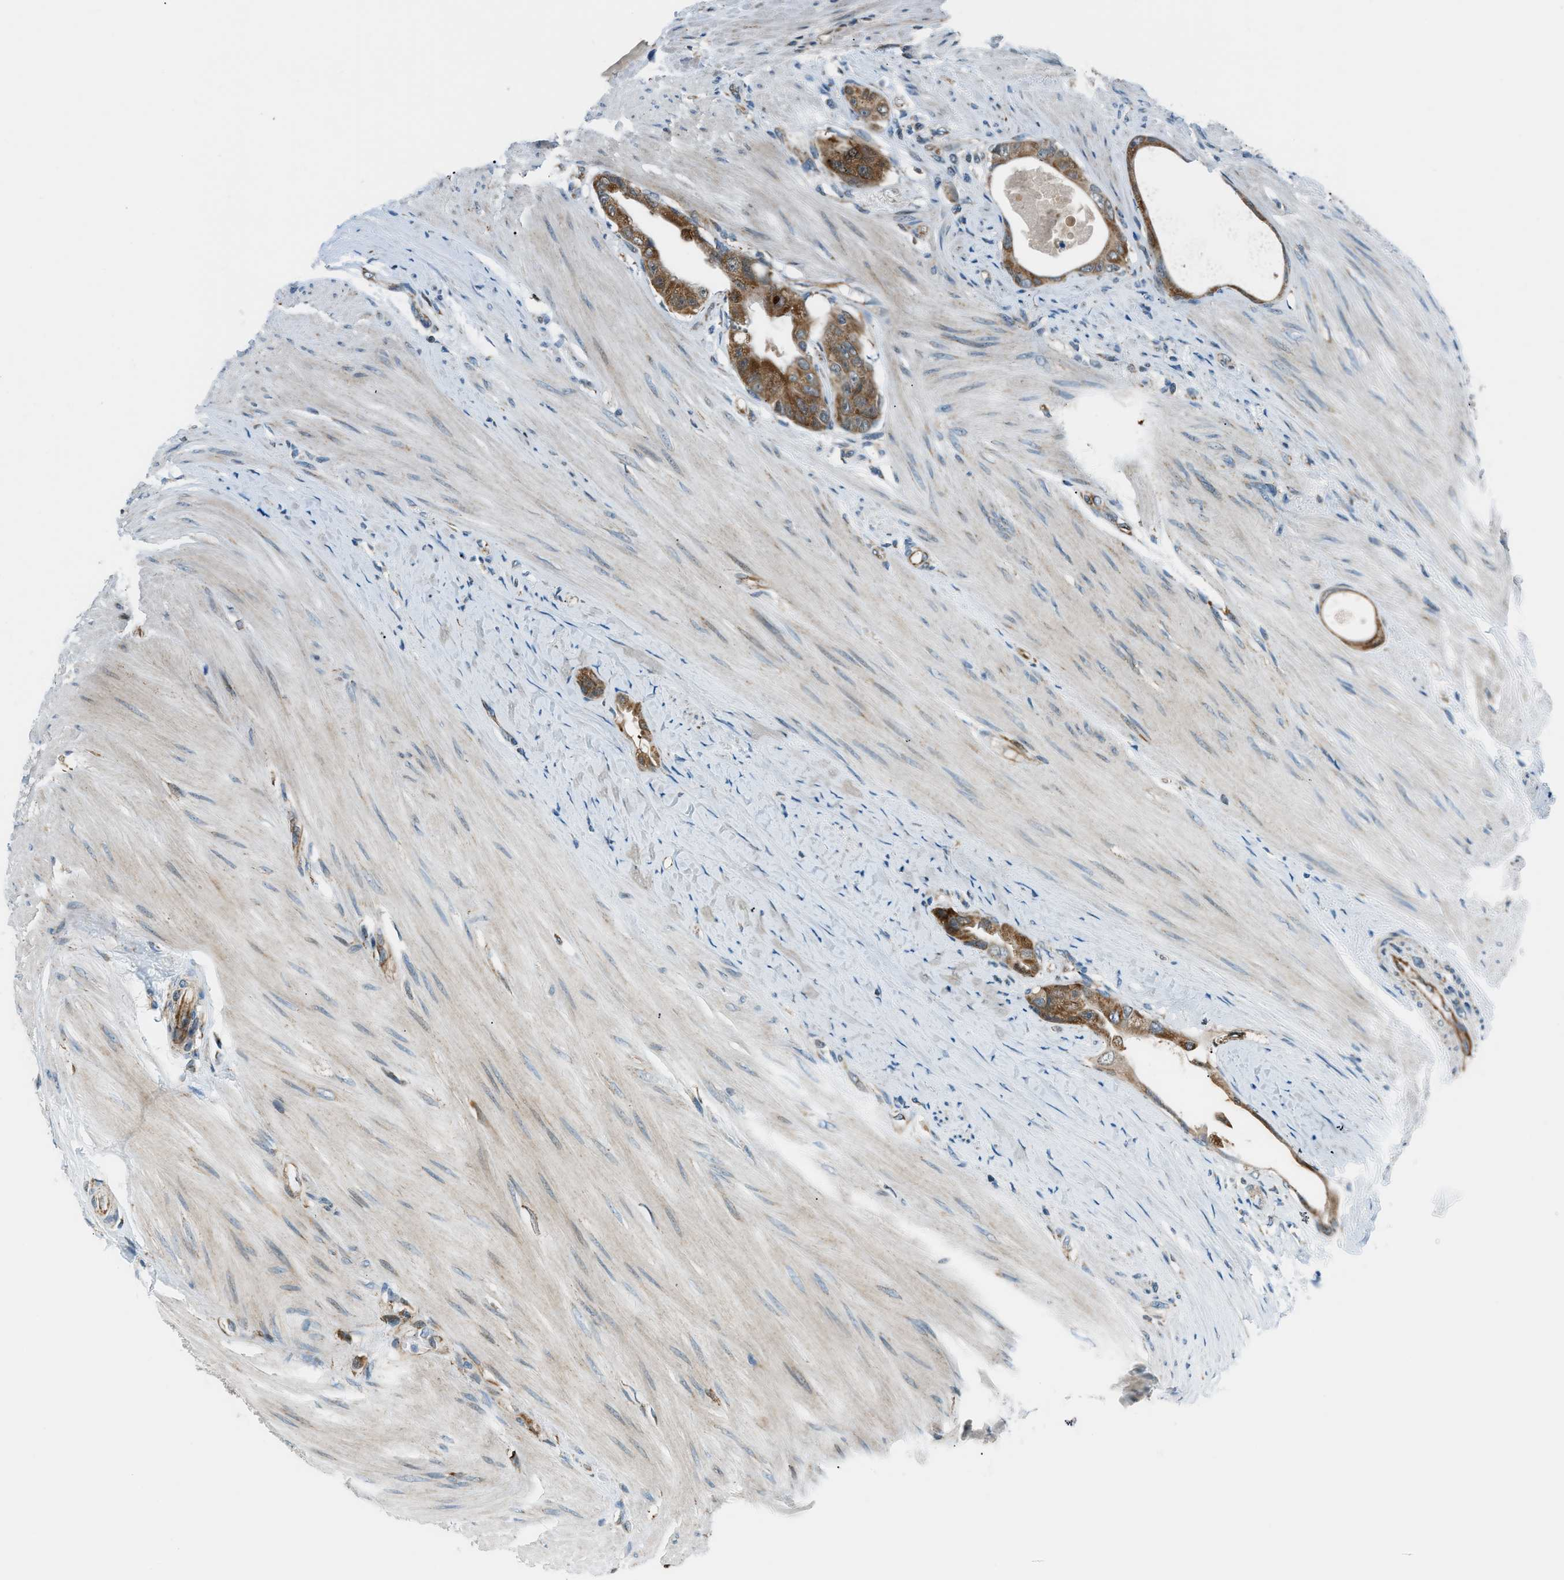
{"staining": {"intensity": "strong", "quantity": ">75%", "location": "cytoplasmic/membranous"}, "tissue": "colorectal cancer", "cell_type": "Tumor cells", "image_type": "cancer", "snomed": [{"axis": "morphology", "description": "Adenocarcinoma, NOS"}, {"axis": "topography", "description": "Rectum"}], "caption": "Protein staining of colorectal adenocarcinoma tissue demonstrates strong cytoplasmic/membranous staining in about >75% of tumor cells.", "gene": "PIGG", "patient": {"sex": "male", "age": 51}}